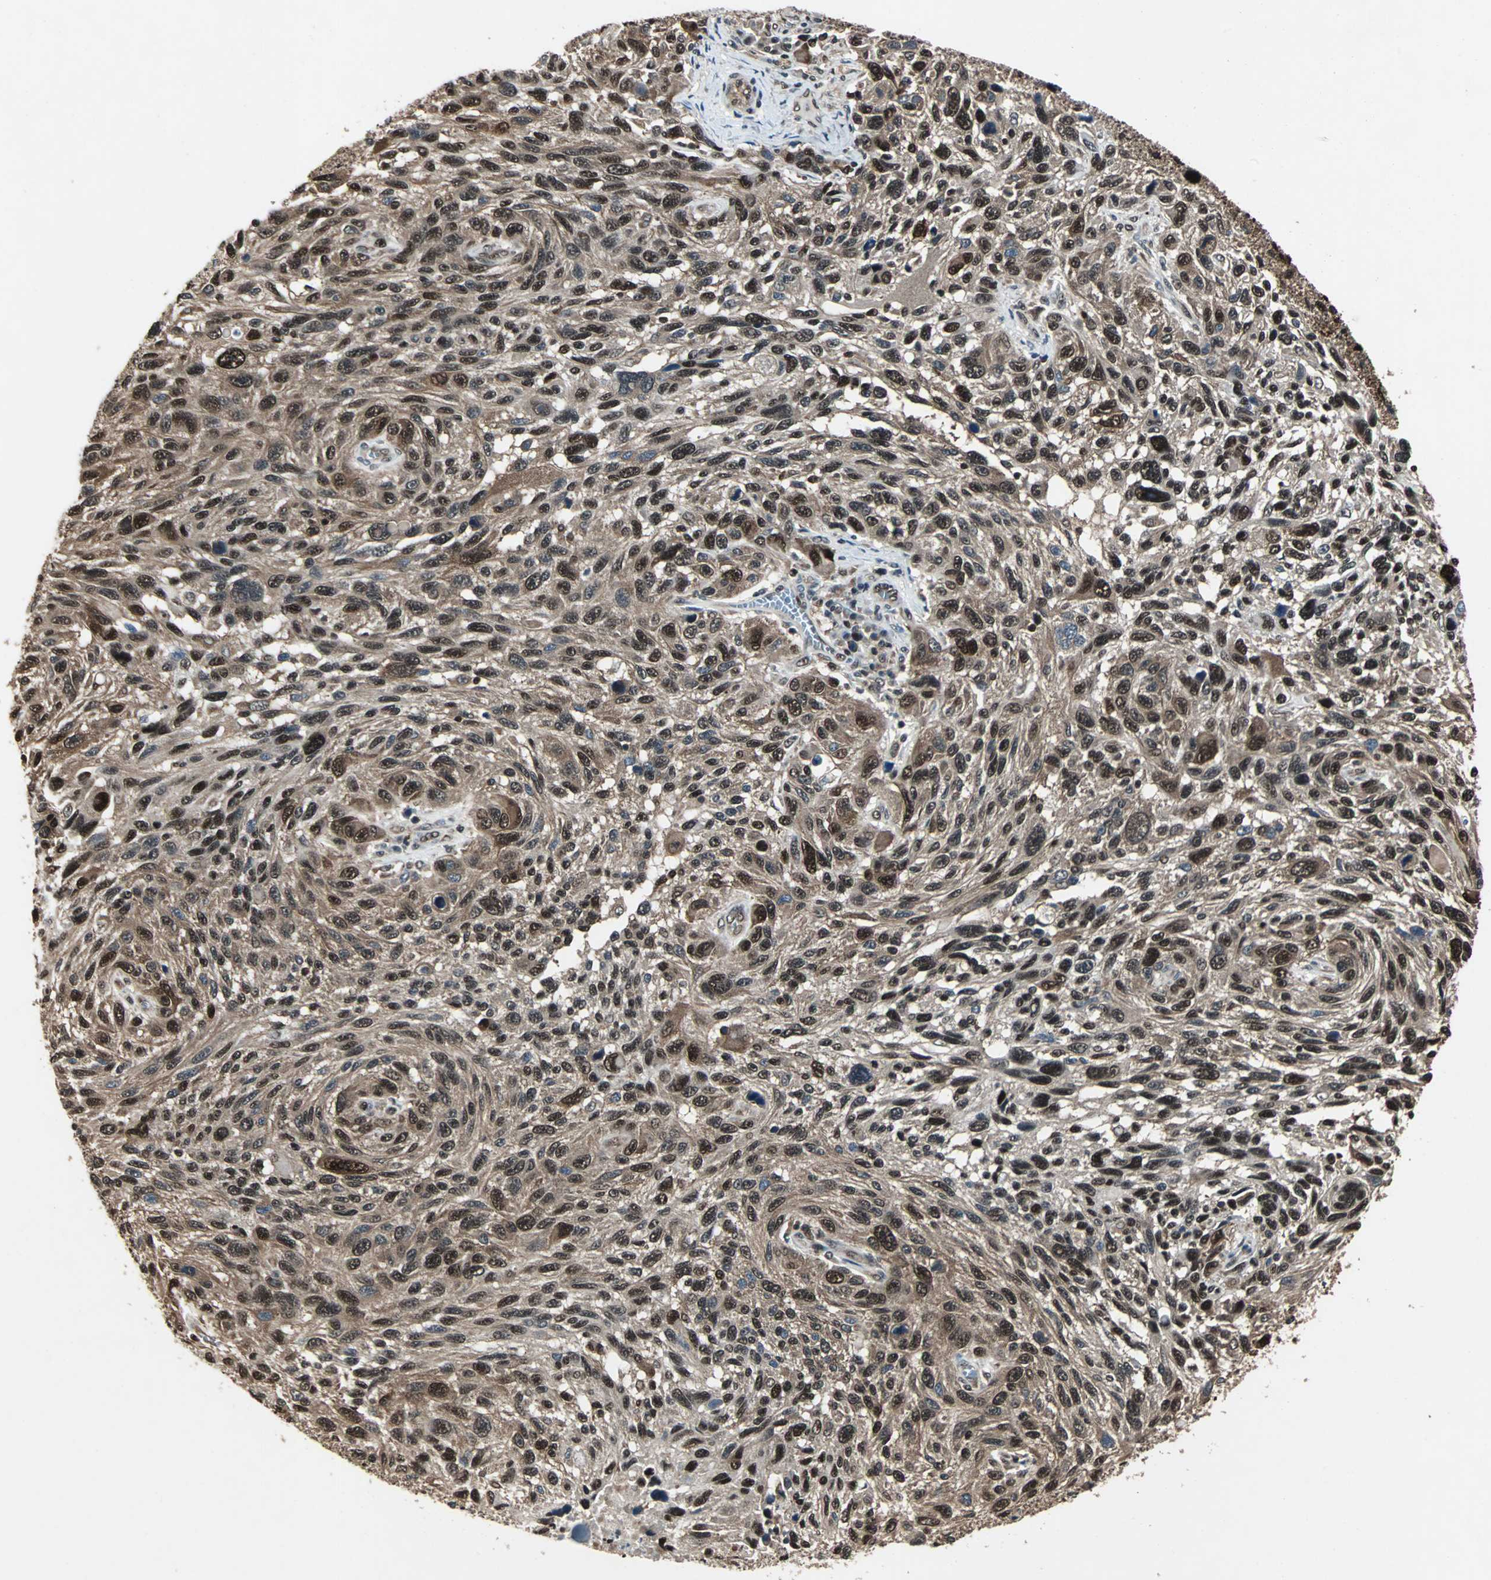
{"staining": {"intensity": "strong", "quantity": ">75%", "location": "cytoplasmic/membranous,nuclear"}, "tissue": "melanoma", "cell_type": "Tumor cells", "image_type": "cancer", "snomed": [{"axis": "morphology", "description": "Malignant melanoma, NOS"}, {"axis": "topography", "description": "Skin"}], "caption": "Malignant melanoma tissue reveals strong cytoplasmic/membranous and nuclear positivity in approximately >75% of tumor cells", "gene": "ACLY", "patient": {"sex": "male", "age": 53}}